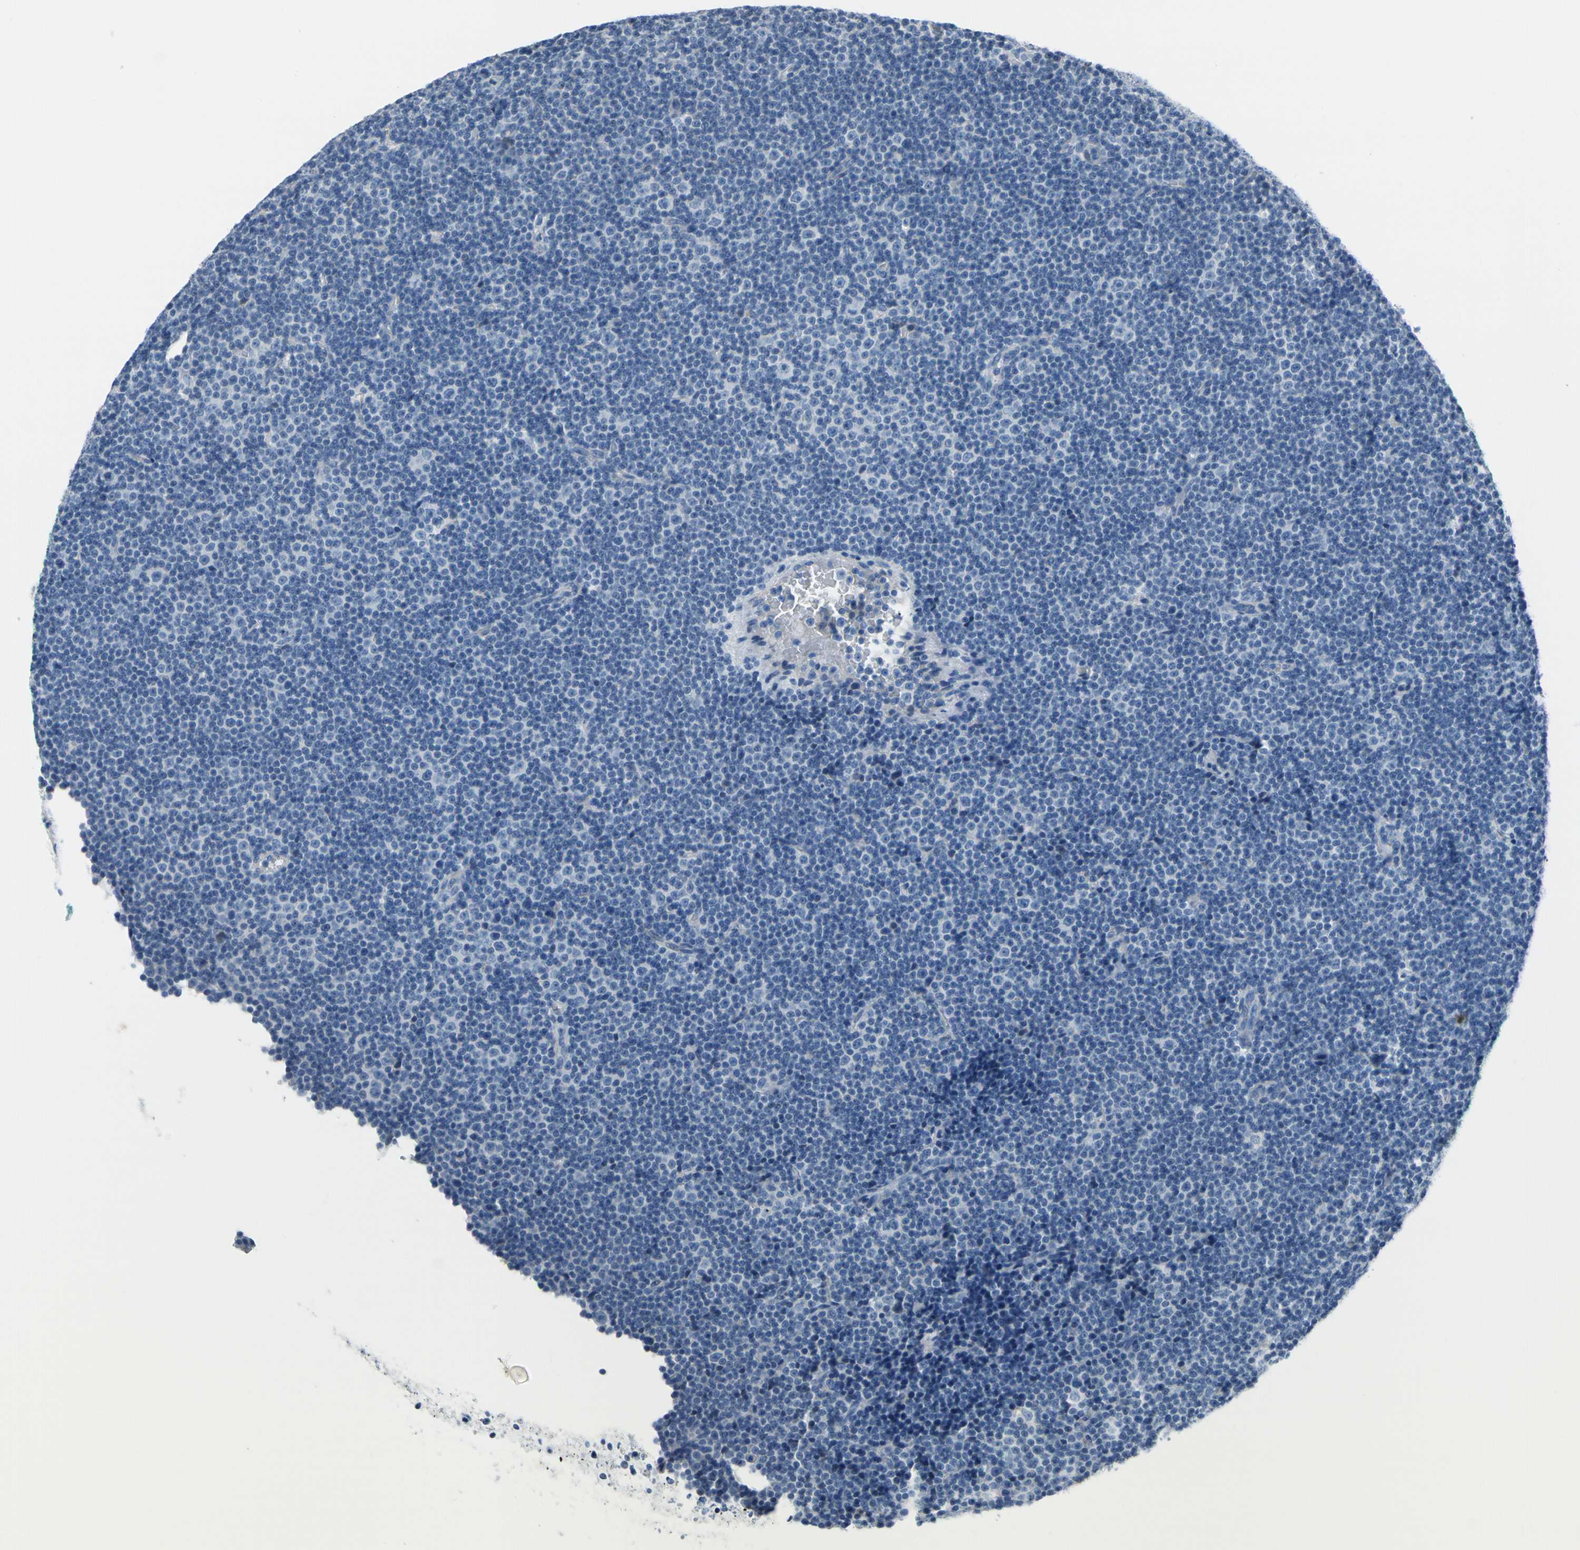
{"staining": {"intensity": "negative", "quantity": "none", "location": "none"}, "tissue": "lymphoma", "cell_type": "Tumor cells", "image_type": "cancer", "snomed": [{"axis": "morphology", "description": "Malignant lymphoma, non-Hodgkin's type, Low grade"}, {"axis": "topography", "description": "Lymph node"}], "caption": "IHC of malignant lymphoma, non-Hodgkin's type (low-grade) reveals no staining in tumor cells.", "gene": "MUC5B", "patient": {"sex": "female", "age": 67}}